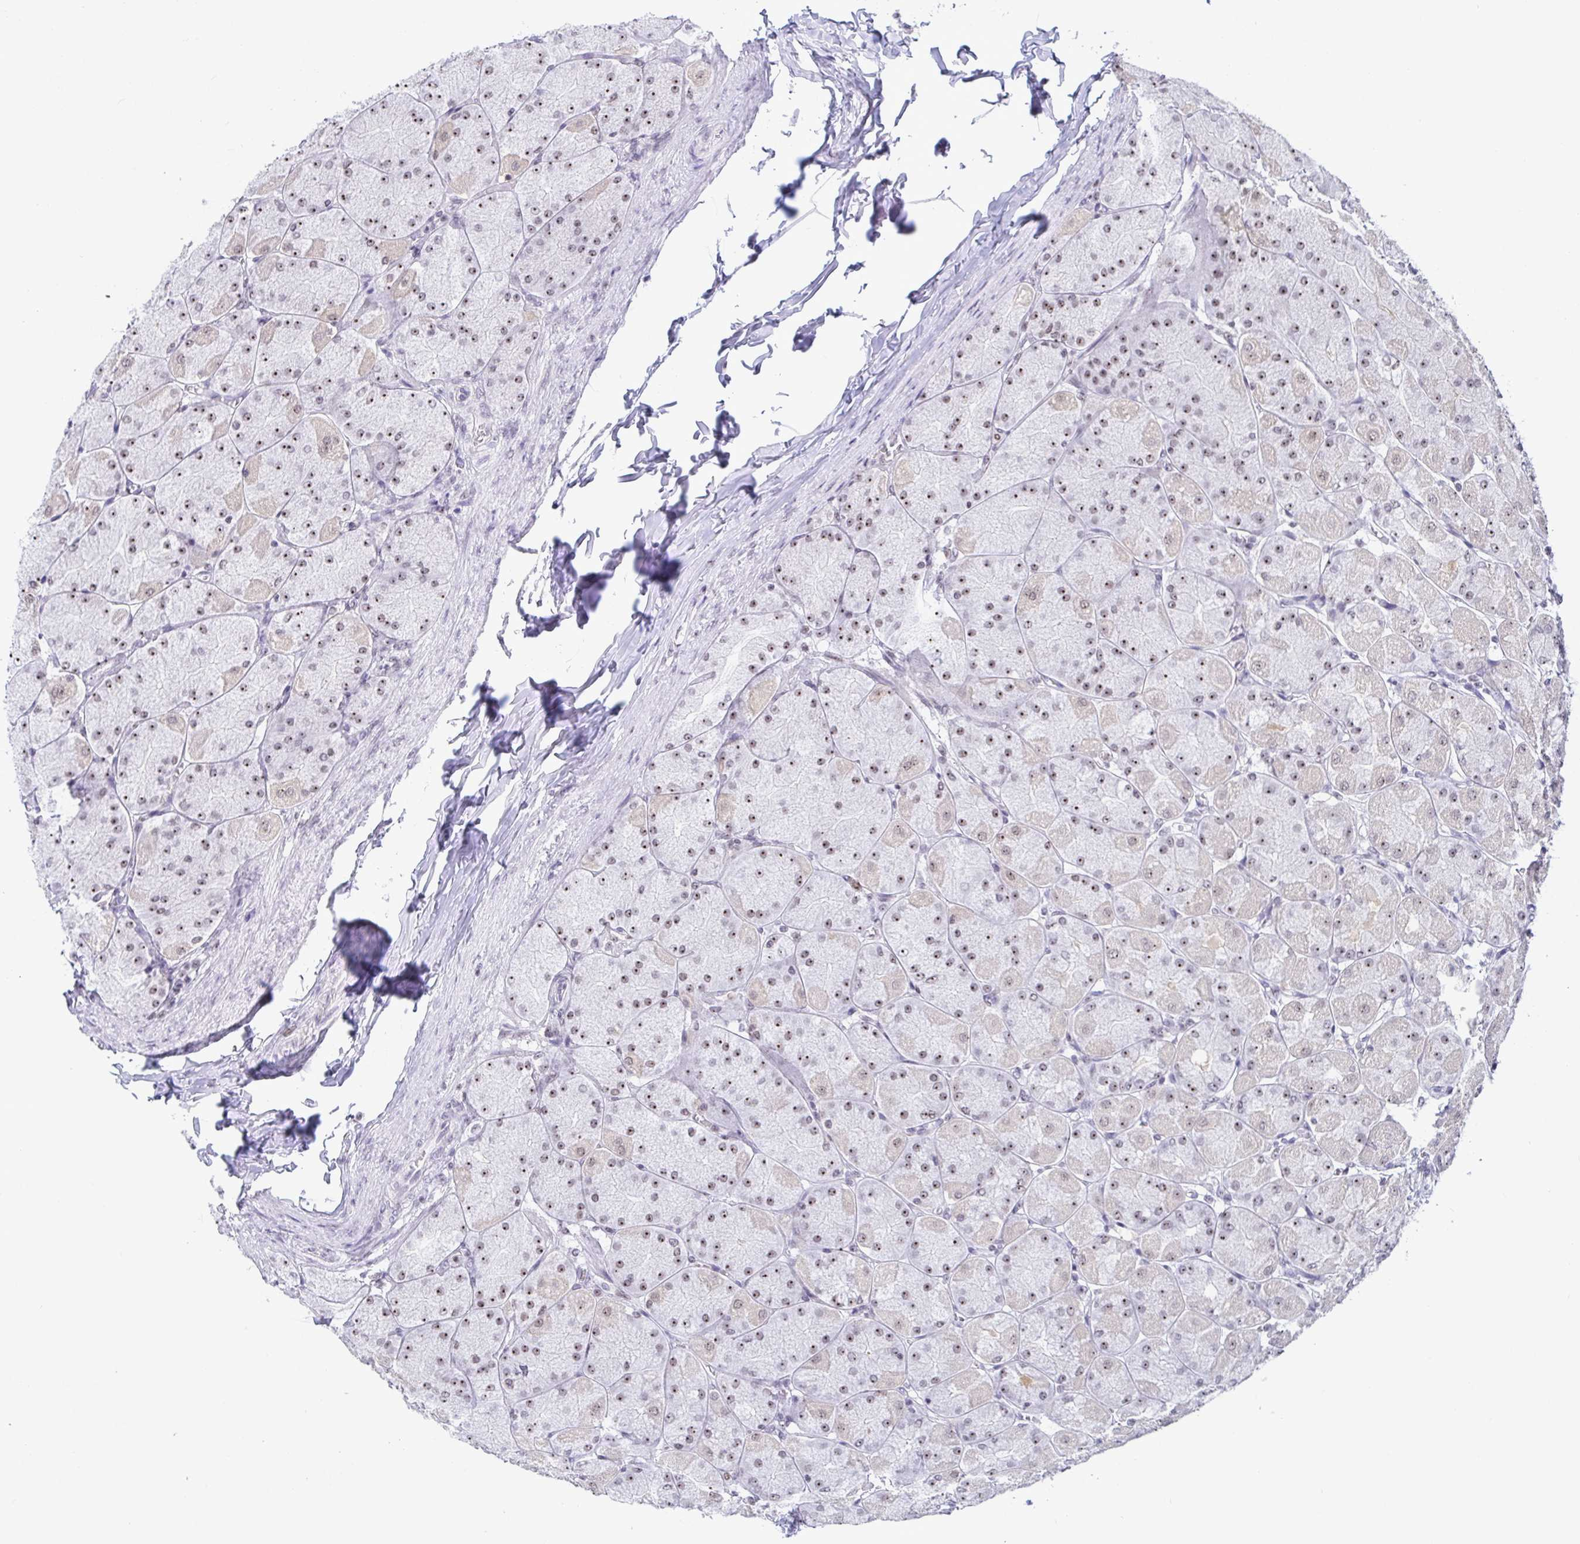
{"staining": {"intensity": "weak", "quantity": "25%-75%", "location": "nuclear"}, "tissue": "stomach", "cell_type": "Glandular cells", "image_type": "normal", "snomed": [{"axis": "morphology", "description": "Normal tissue, NOS"}, {"axis": "topography", "description": "Stomach, upper"}], "caption": "Immunohistochemical staining of normal stomach displays low levels of weak nuclear positivity in approximately 25%-75% of glandular cells. The staining was performed using DAB (3,3'-diaminobenzidine), with brown indicating positive protein expression. Nuclei are stained blue with hematoxylin.", "gene": "SUPT16H", "patient": {"sex": "female", "age": 56}}